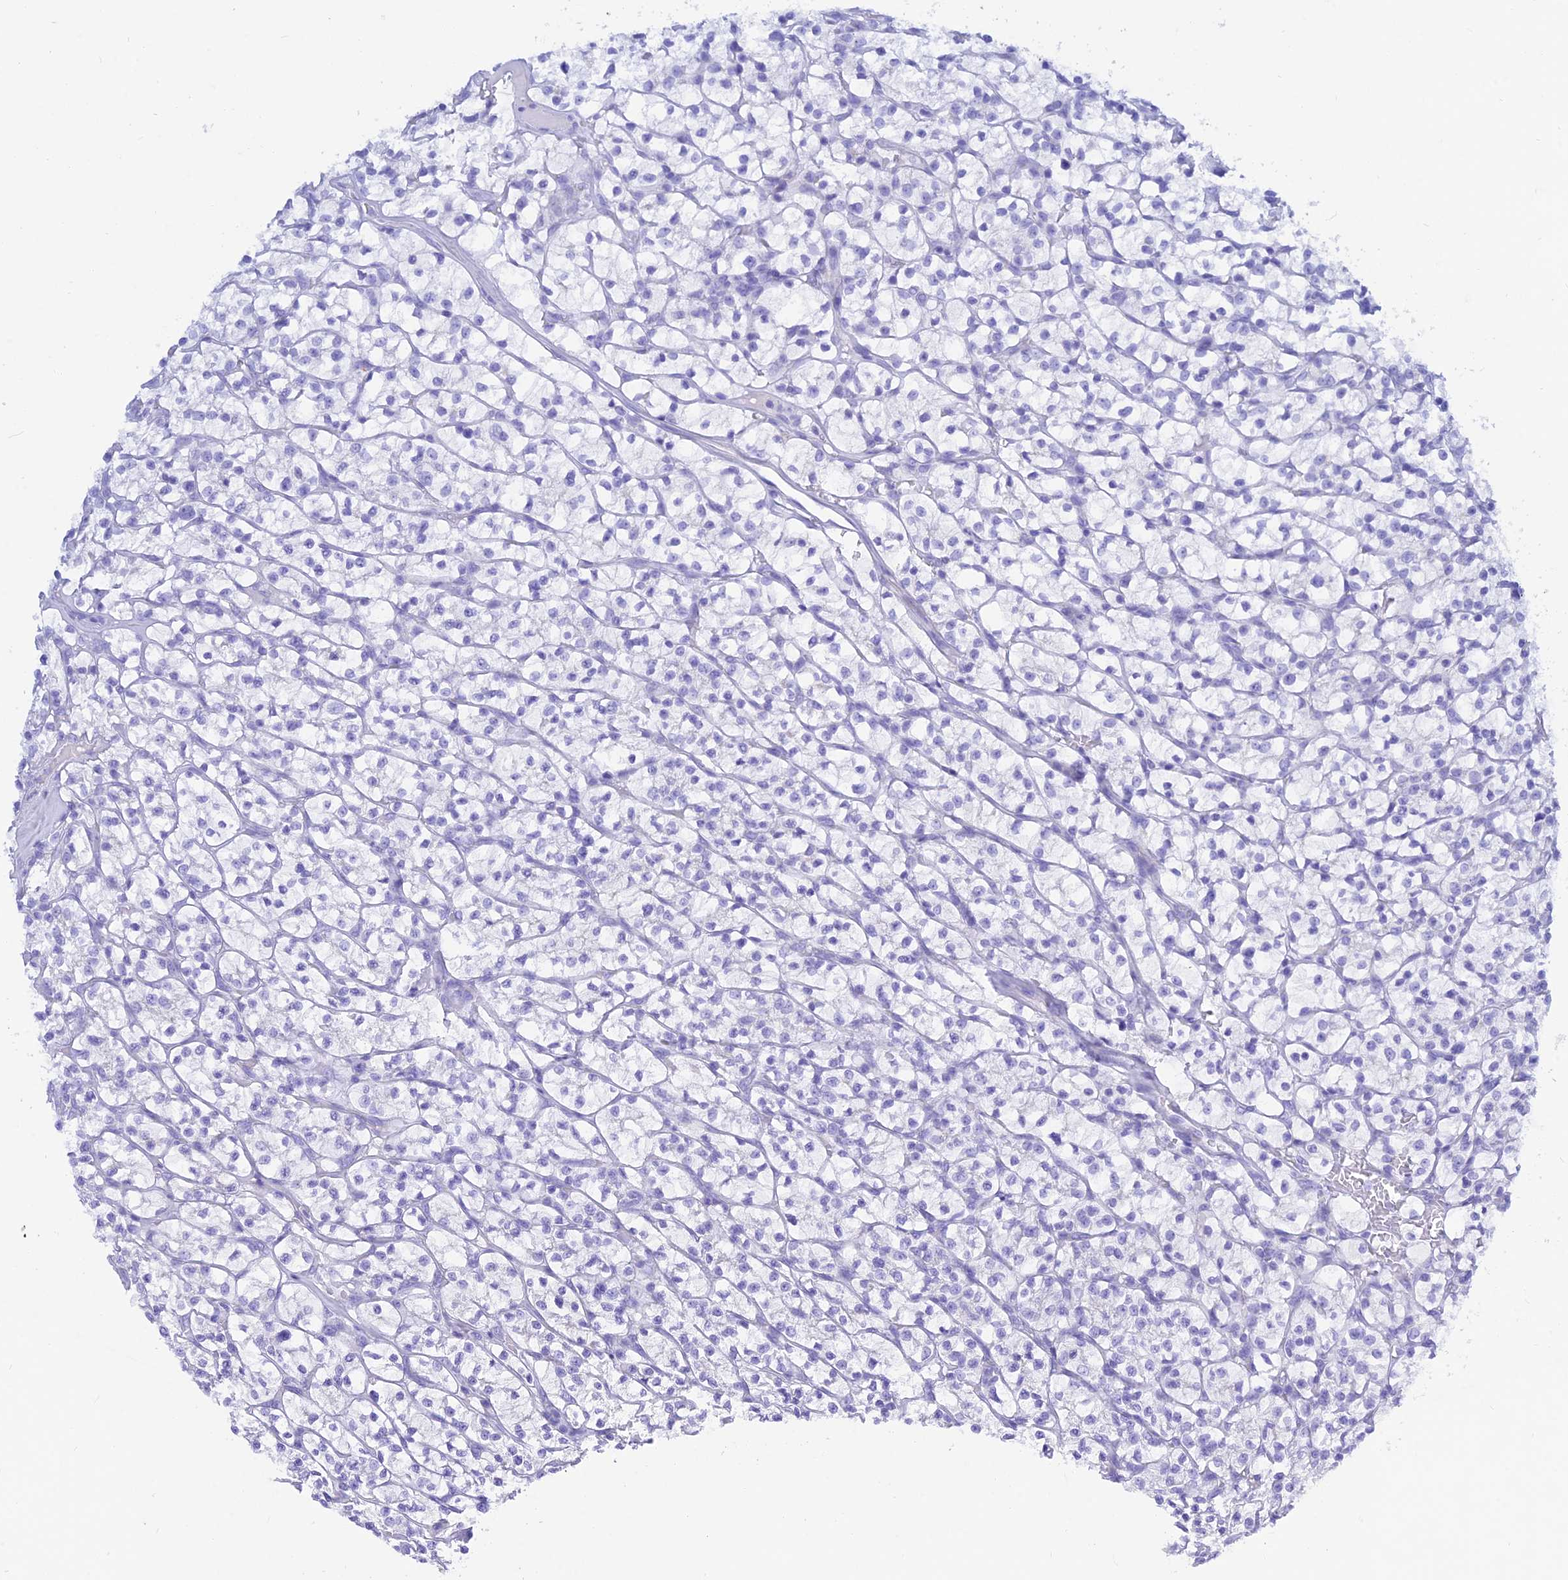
{"staining": {"intensity": "negative", "quantity": "none", "location": "none"}, "tissue": "renal cancer", "cell_type": "Tumor cells", "image_type": "cancer", "snomed": [{"axis": "morphology", "description": "Adenocarcinoma, NOS"}, {"axis": "topography", "description": "Kidney"}], "caption": "This is an immunohistochemistry micrograph of renal cancer (adenocarcinoma). There is no positivity in tumor cells.", "gene": "PRNP", "patient": {"sex": "female", "age": 64}}